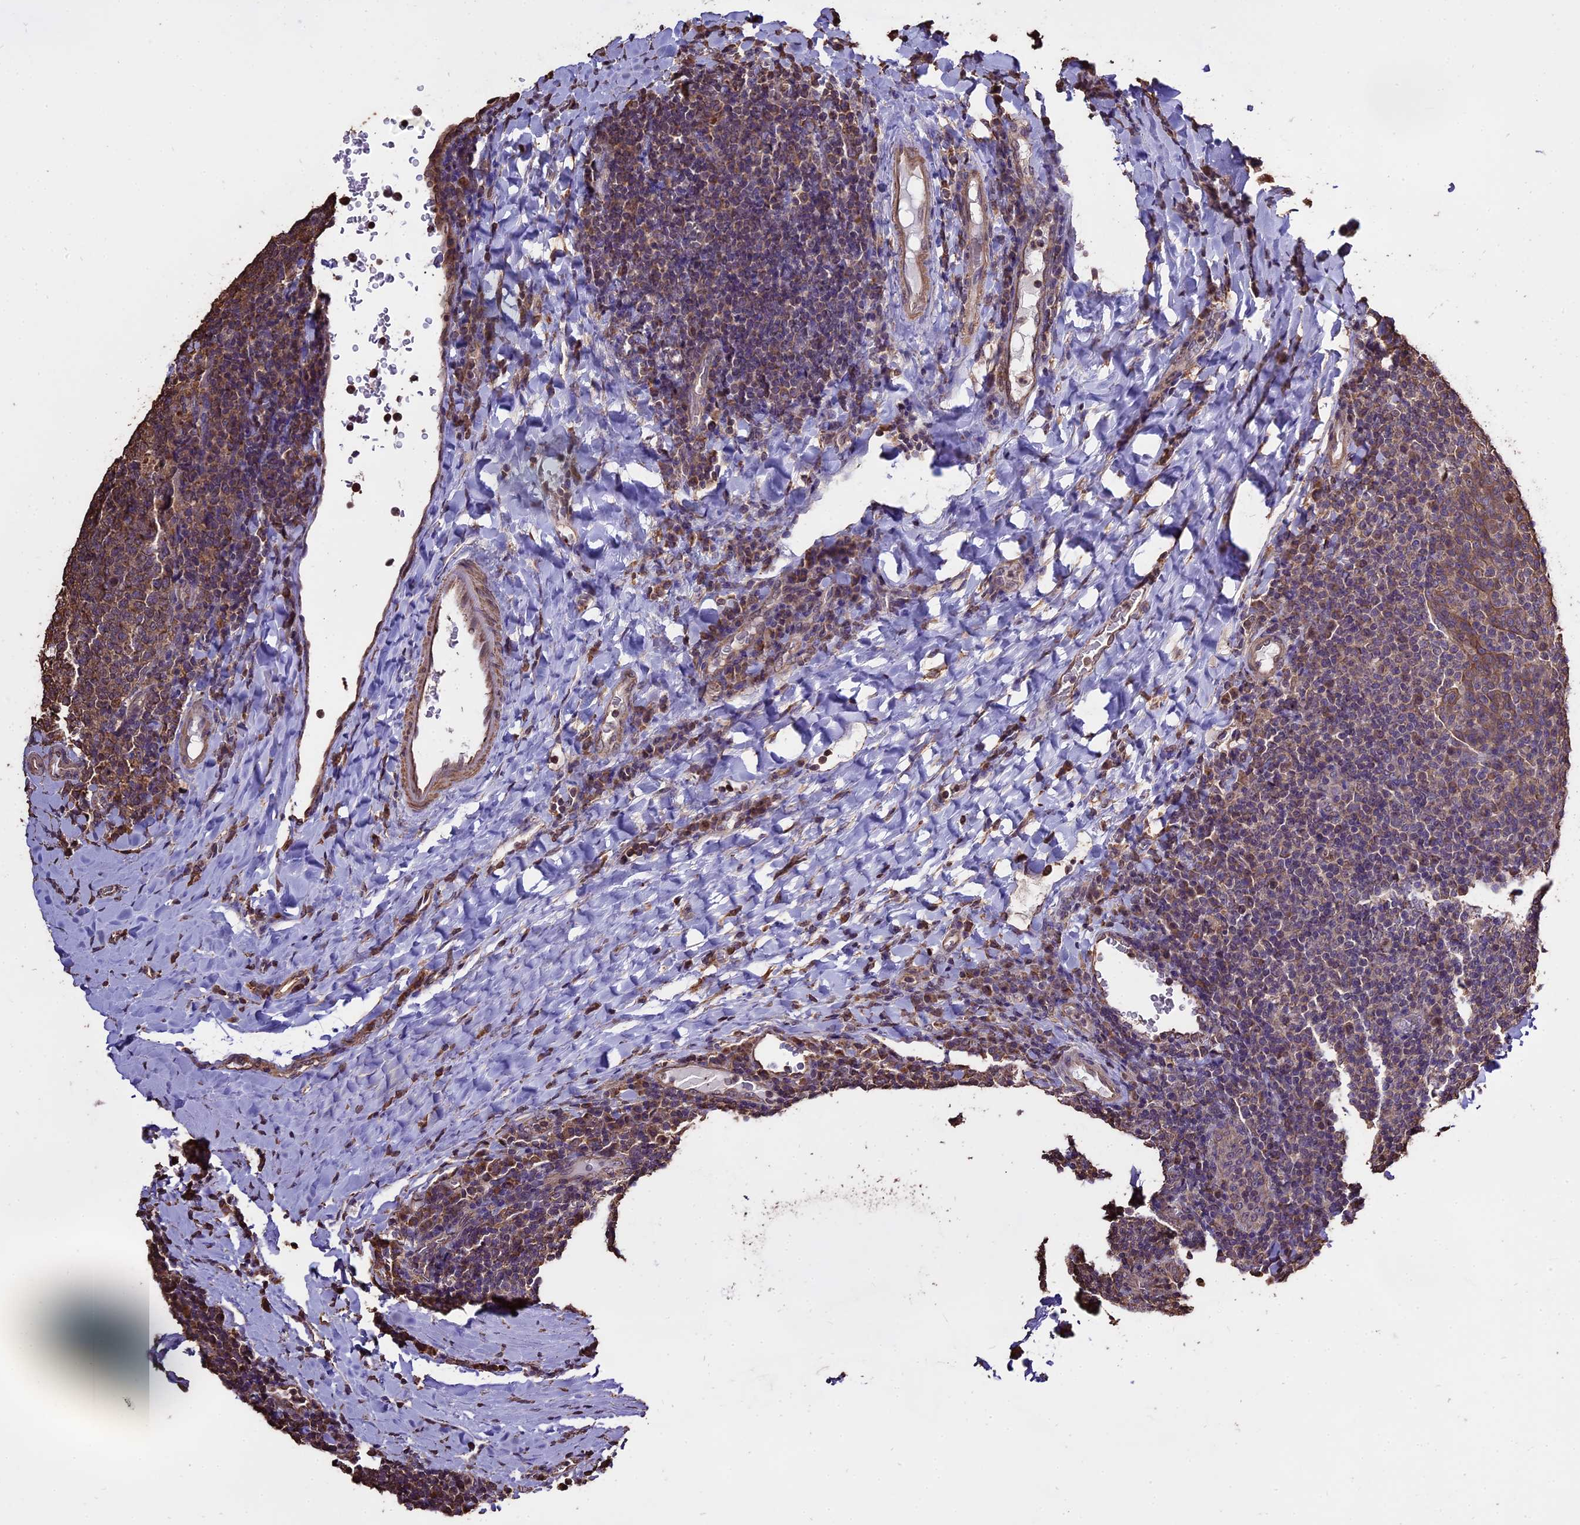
{"staining": {"intensity": "weak", "quantity": "25%-75%", "location": "cytoplasmic/membranous"}, "tissue": "tonsil", "cell_type": "Germinal center cells", "image_type": "normal", "snomed": [{"axis": "morphology", "description": "Normal tissue, NOS"}, {"axis": "topography", "description": "Tonsil"}], "caption": "High-power microscopy captured an immunohistochemistry micrograph of normal tonsil, revealing weak cytoplasmic/membranous expression in approximately 25%-75% of germinal center cells. (DAB (3,3'-diaminobenzidine) = brown stain, brightfield microscopy at high magnification).", "gene": "PGPEP1L", "patient": {"sex": "male", "age": 17}}